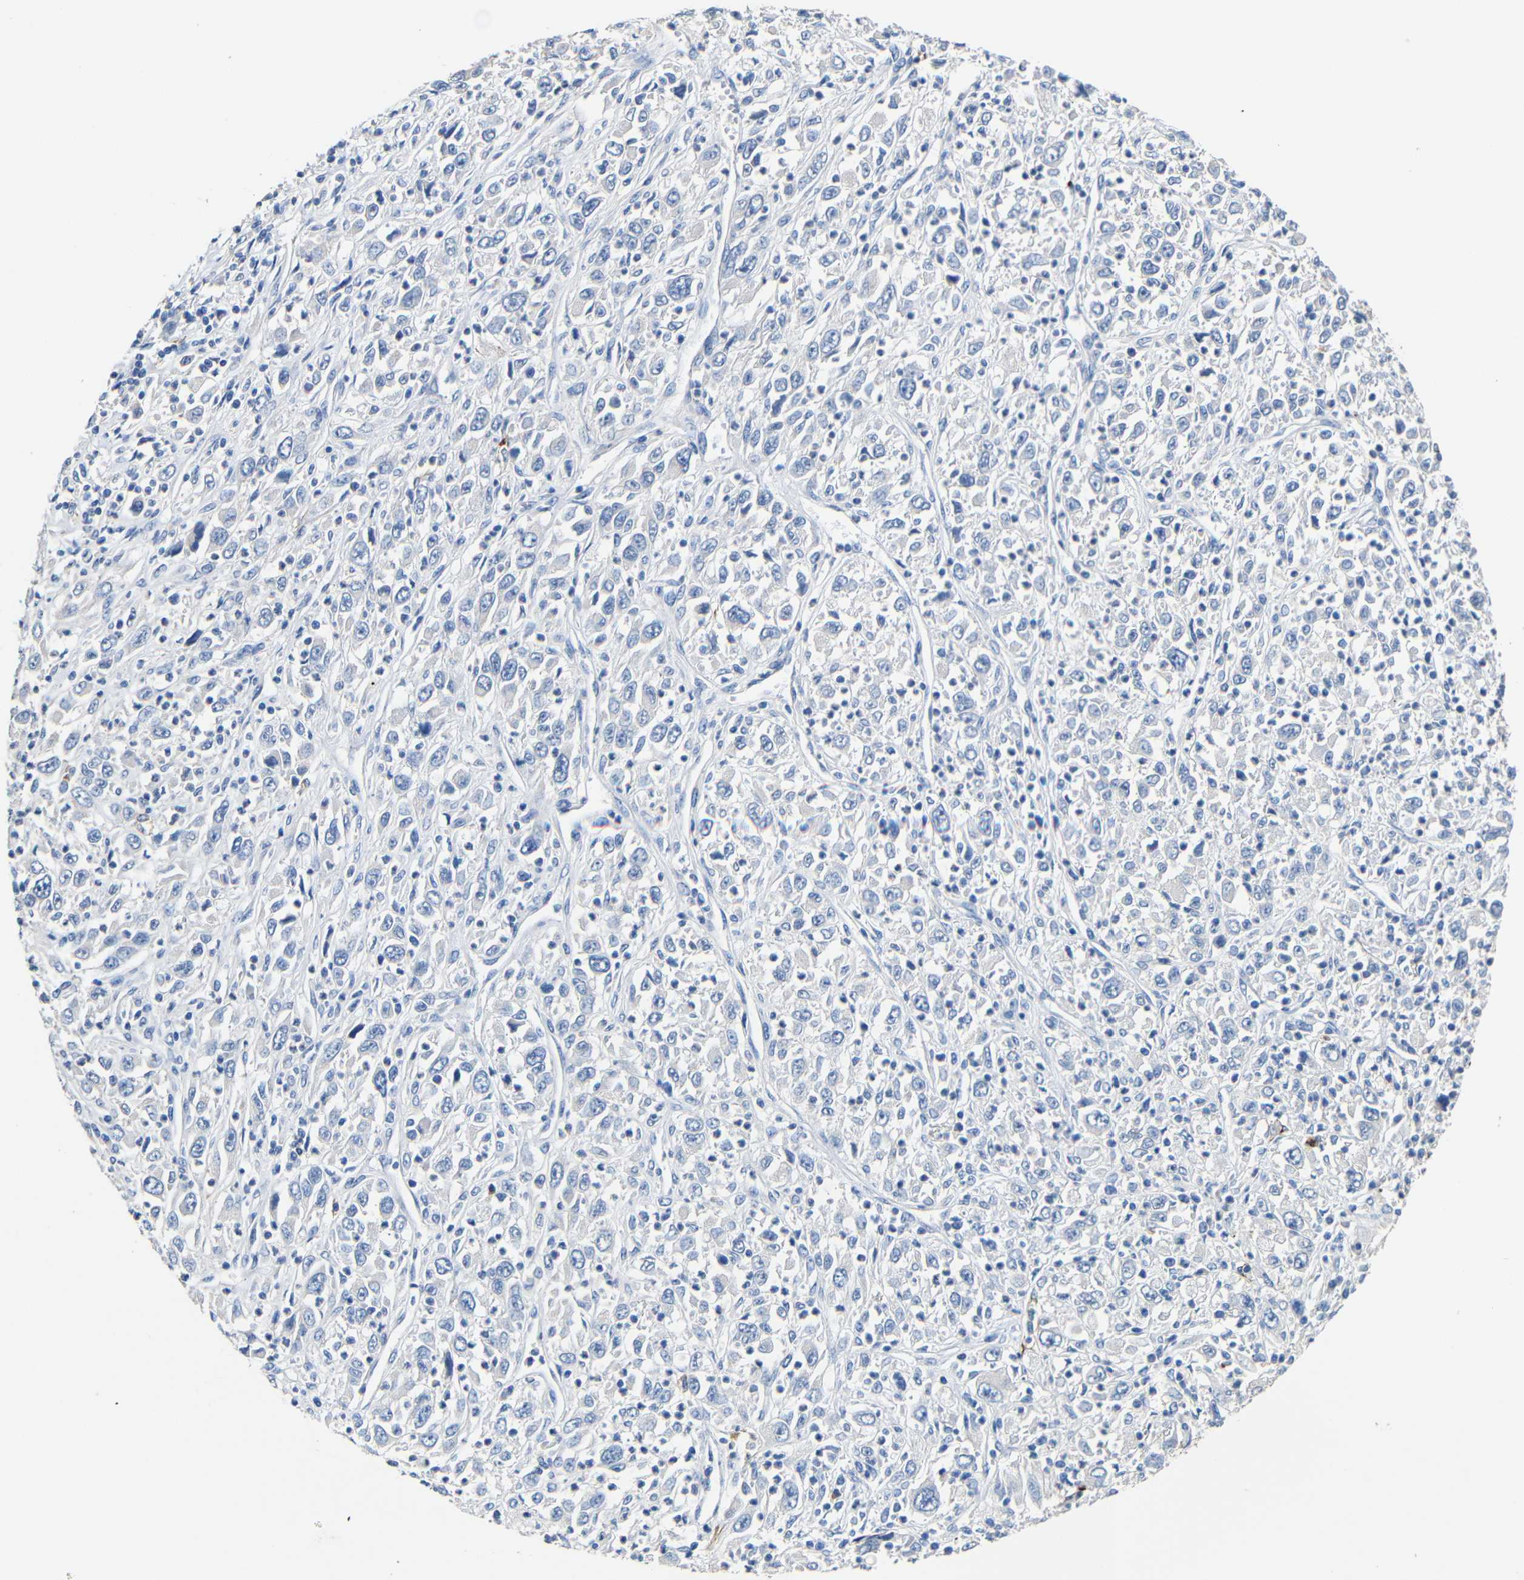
{"staining": {"intensity": "negative", "quantity": "none", "location": "none"}, "tissue": "melanoma", "cell_type": "Tumor cells", "image_type": "cancer", "snomed": [{"axis": "morphology", "description": "Malignant melanoma, Metastatic site"}, {"axis": "topography", "description": "Skin"}], "caption": "Malignant melanoma (metastatic site) was stained to show a protein in brown. There is no significant staining in tumor cells. (DAB immunohistochemistry (IHC), high magnification).", "gene": "ACKR2", "patient": {"sex": "female", "age": 56}}